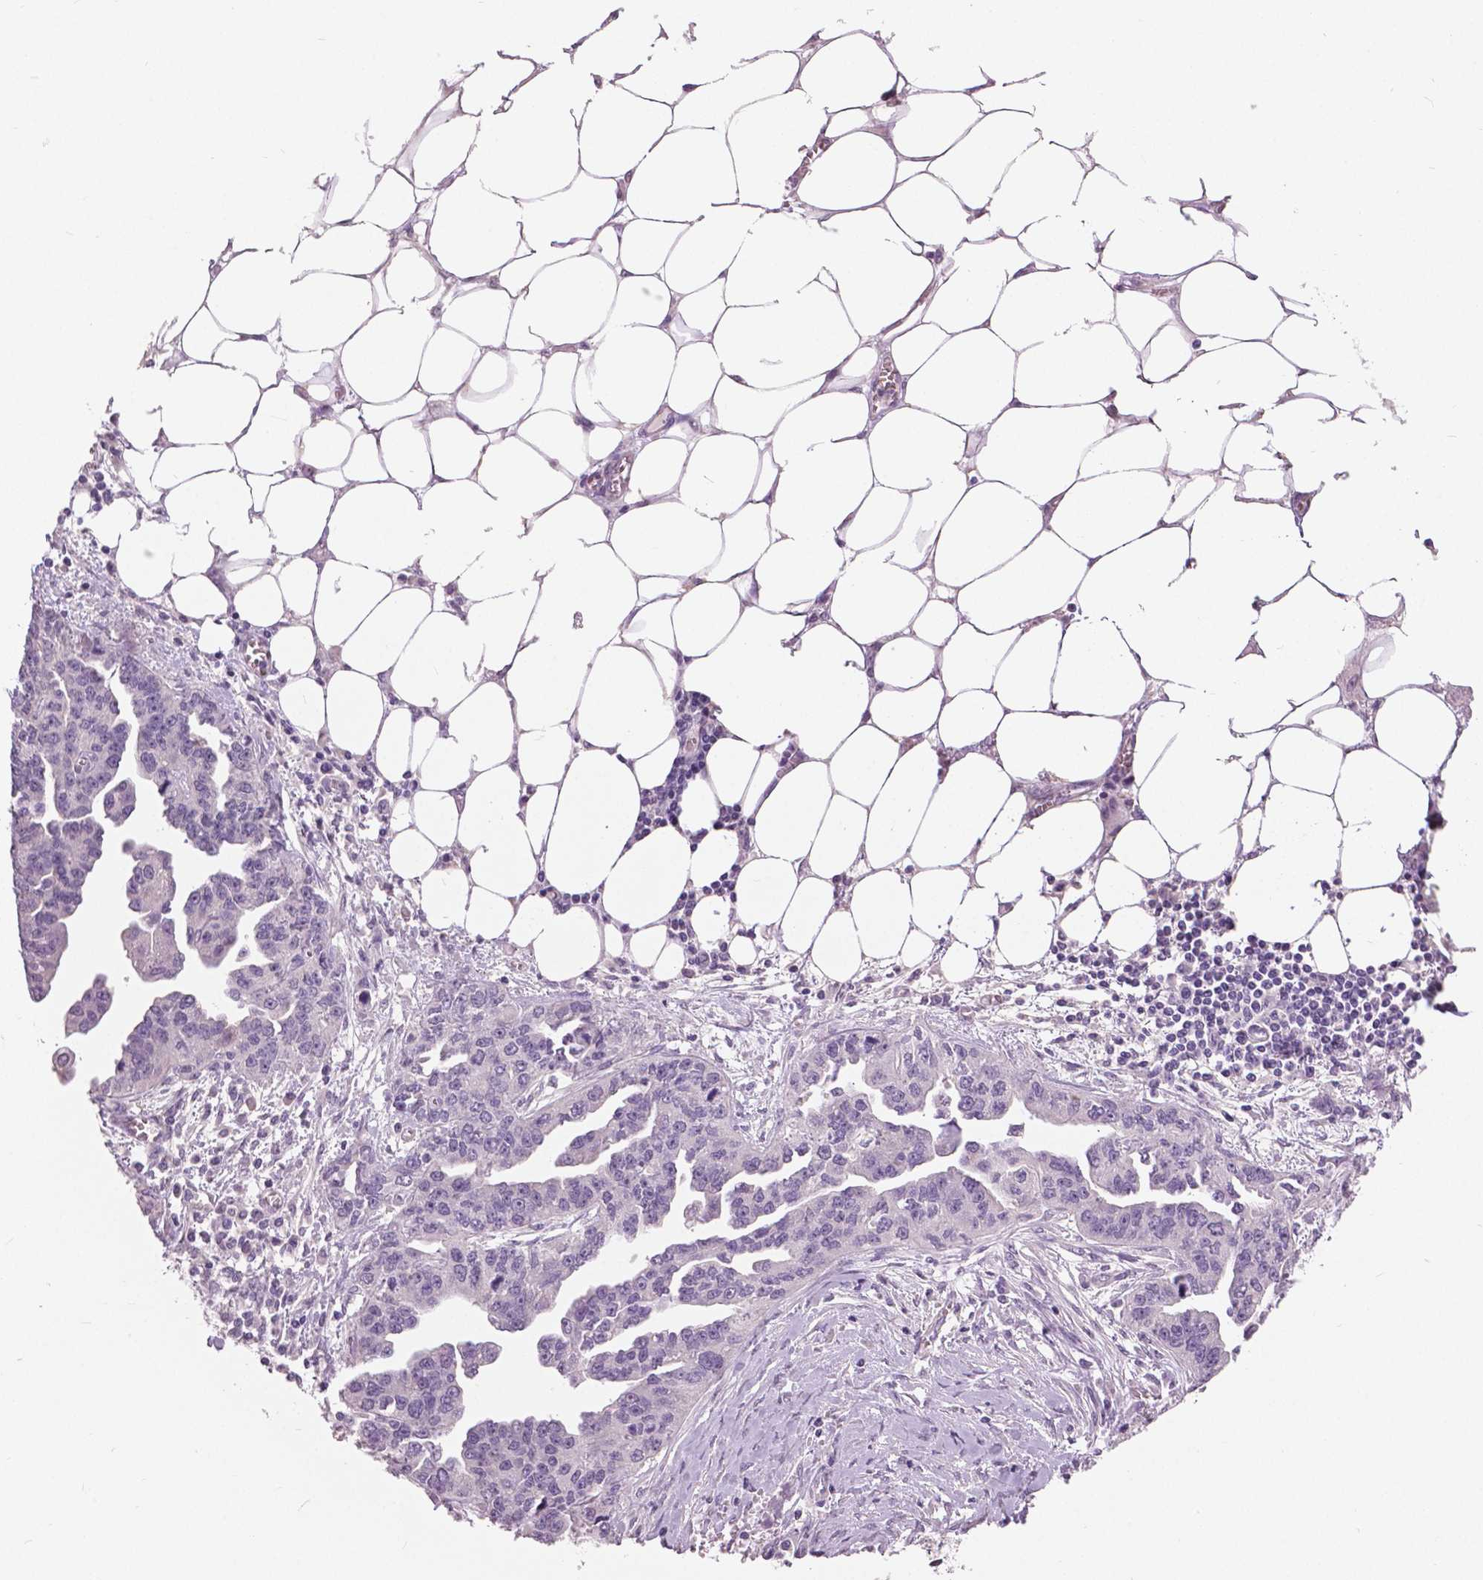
{"staining": {"intensity": "negative", "quantity": "none", "location": "none"}, "tissue": "ovarian cancer", "cell_type": "Tumor cells", "image_type": "cancer", "snomed": [{"axis": "morphology", "description": "Cystadenocarcinoma, serous, NOS"}, {"axis": "topography", "description": "Ovary"}], "caption": "Tumor cells show no significant protein positivity in ovarian serous cystadenocarcinoma.", "gene": "GRIN2A", "patient": {"sex": "female", "age": 75}}